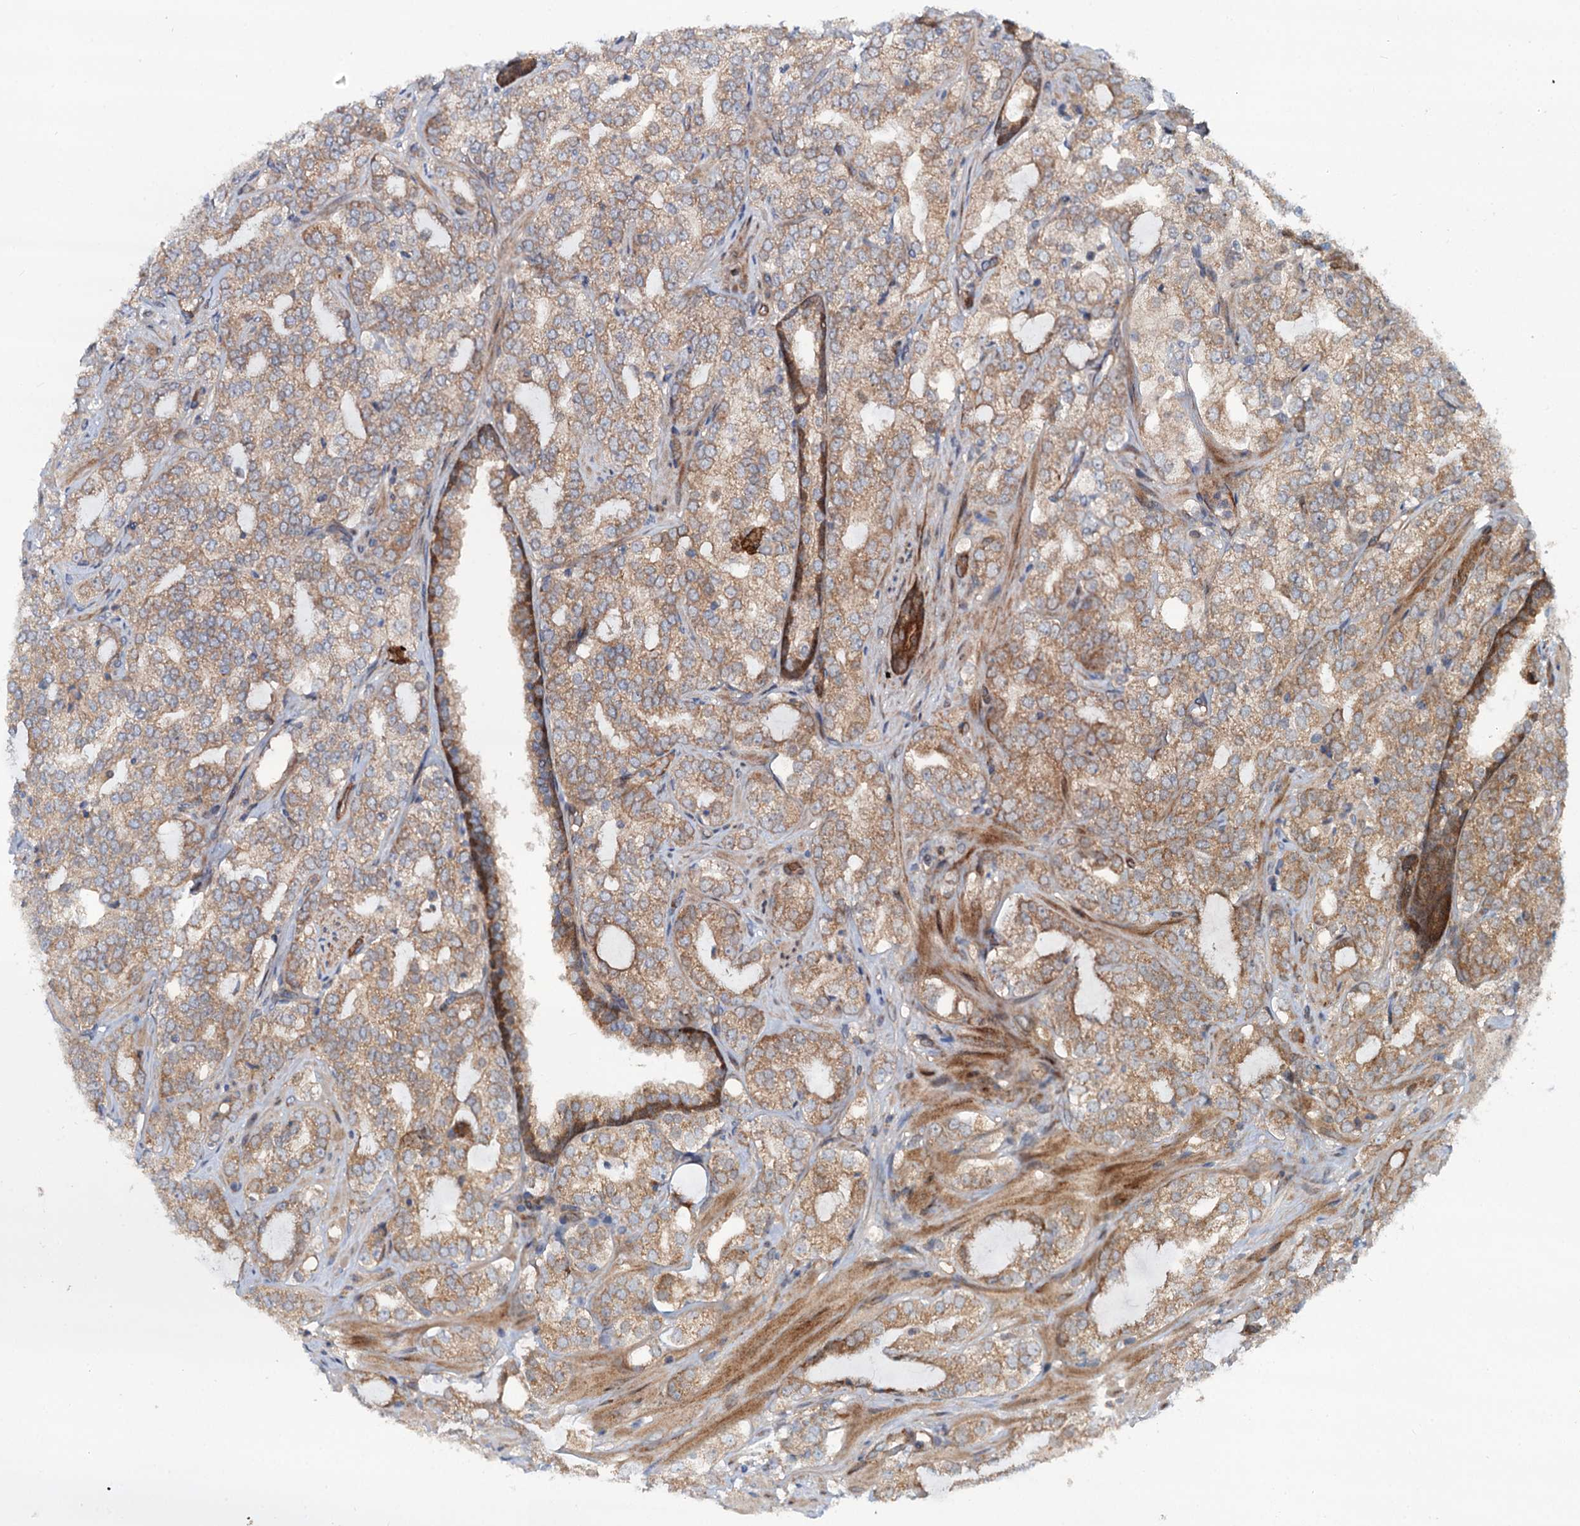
{"staining": {"intensity": "moderate", "quantity": ">75%", "location": "cytoplasmic/membranous"}, "tissue": "prostate cancer", "cell_type": "Tumor cells", "image_type": "cancer", "snomed": [{"axis": "morphology", "description": "Adenocarcinoma, High grade"}, {"axis": "topography", "description": "Prostate"}], "caption": "Protein analysis of prostate cancer tissue exhibits moderate cytoplasmic/membranous positivity in about >75% of tumor cells.", "gene": "ADGRG4", "patient": {"sex": "male", "age": 64}}